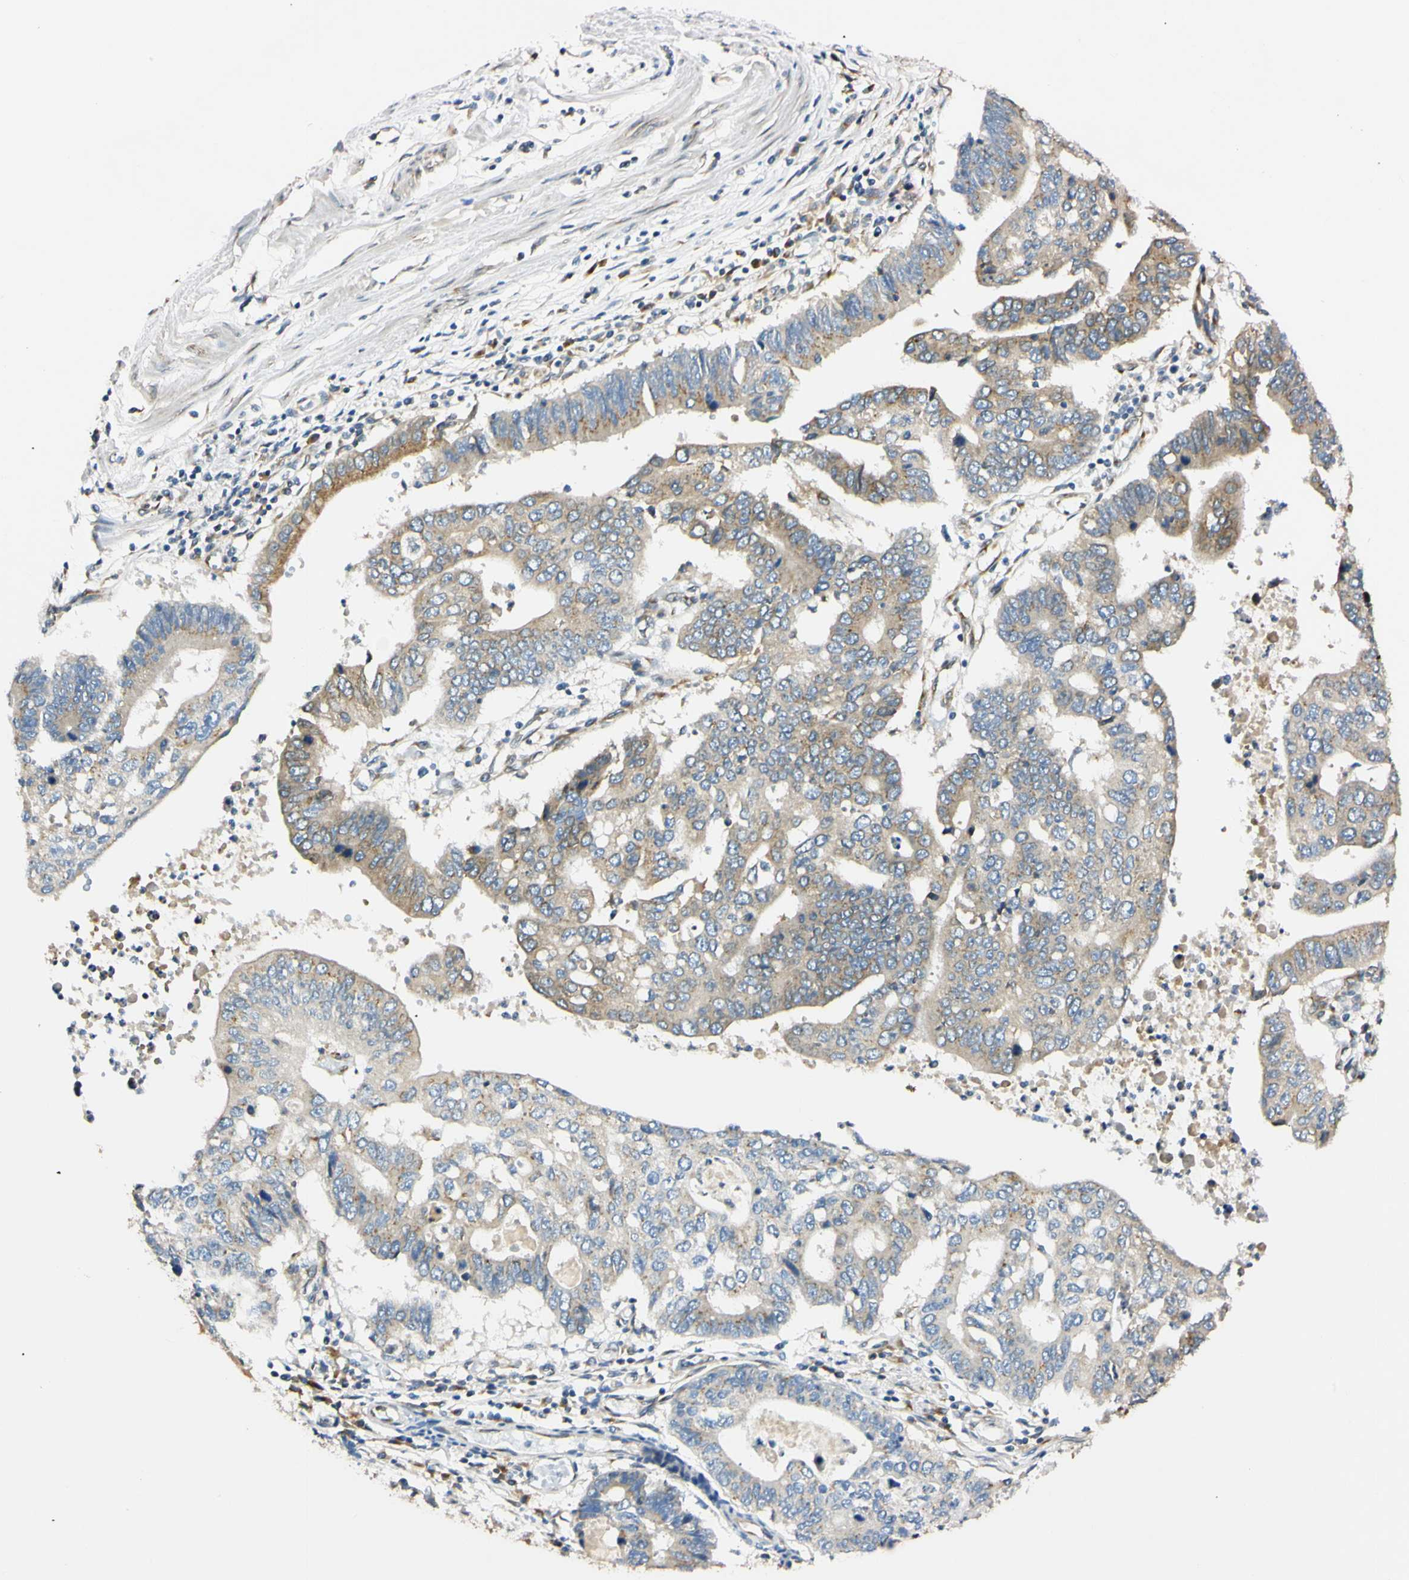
{"staining": {"intensity": "weak", "quantity": "25%-75%", "location": "cytoplasmic/membranous"}, "tissue": "stomach cancer", "cell_type": "Tumor cells", "image_type": "cancer", "snomed": [{"axis": "morphology", "description": "Adenocarcinoma, NOS"}, {"axis": "topography", "description": "Stomach"}], "caption": "Immunohistochemical staining of human stomach adenocarcinoma displays low levels of weak cytoplasmic/membranous protein positivity in approximately 25%-75% of tumor cells. Nuclei are stained in blue.", "gene": "IER3IP1", "patient": {"sex": "male", "age": 59}}